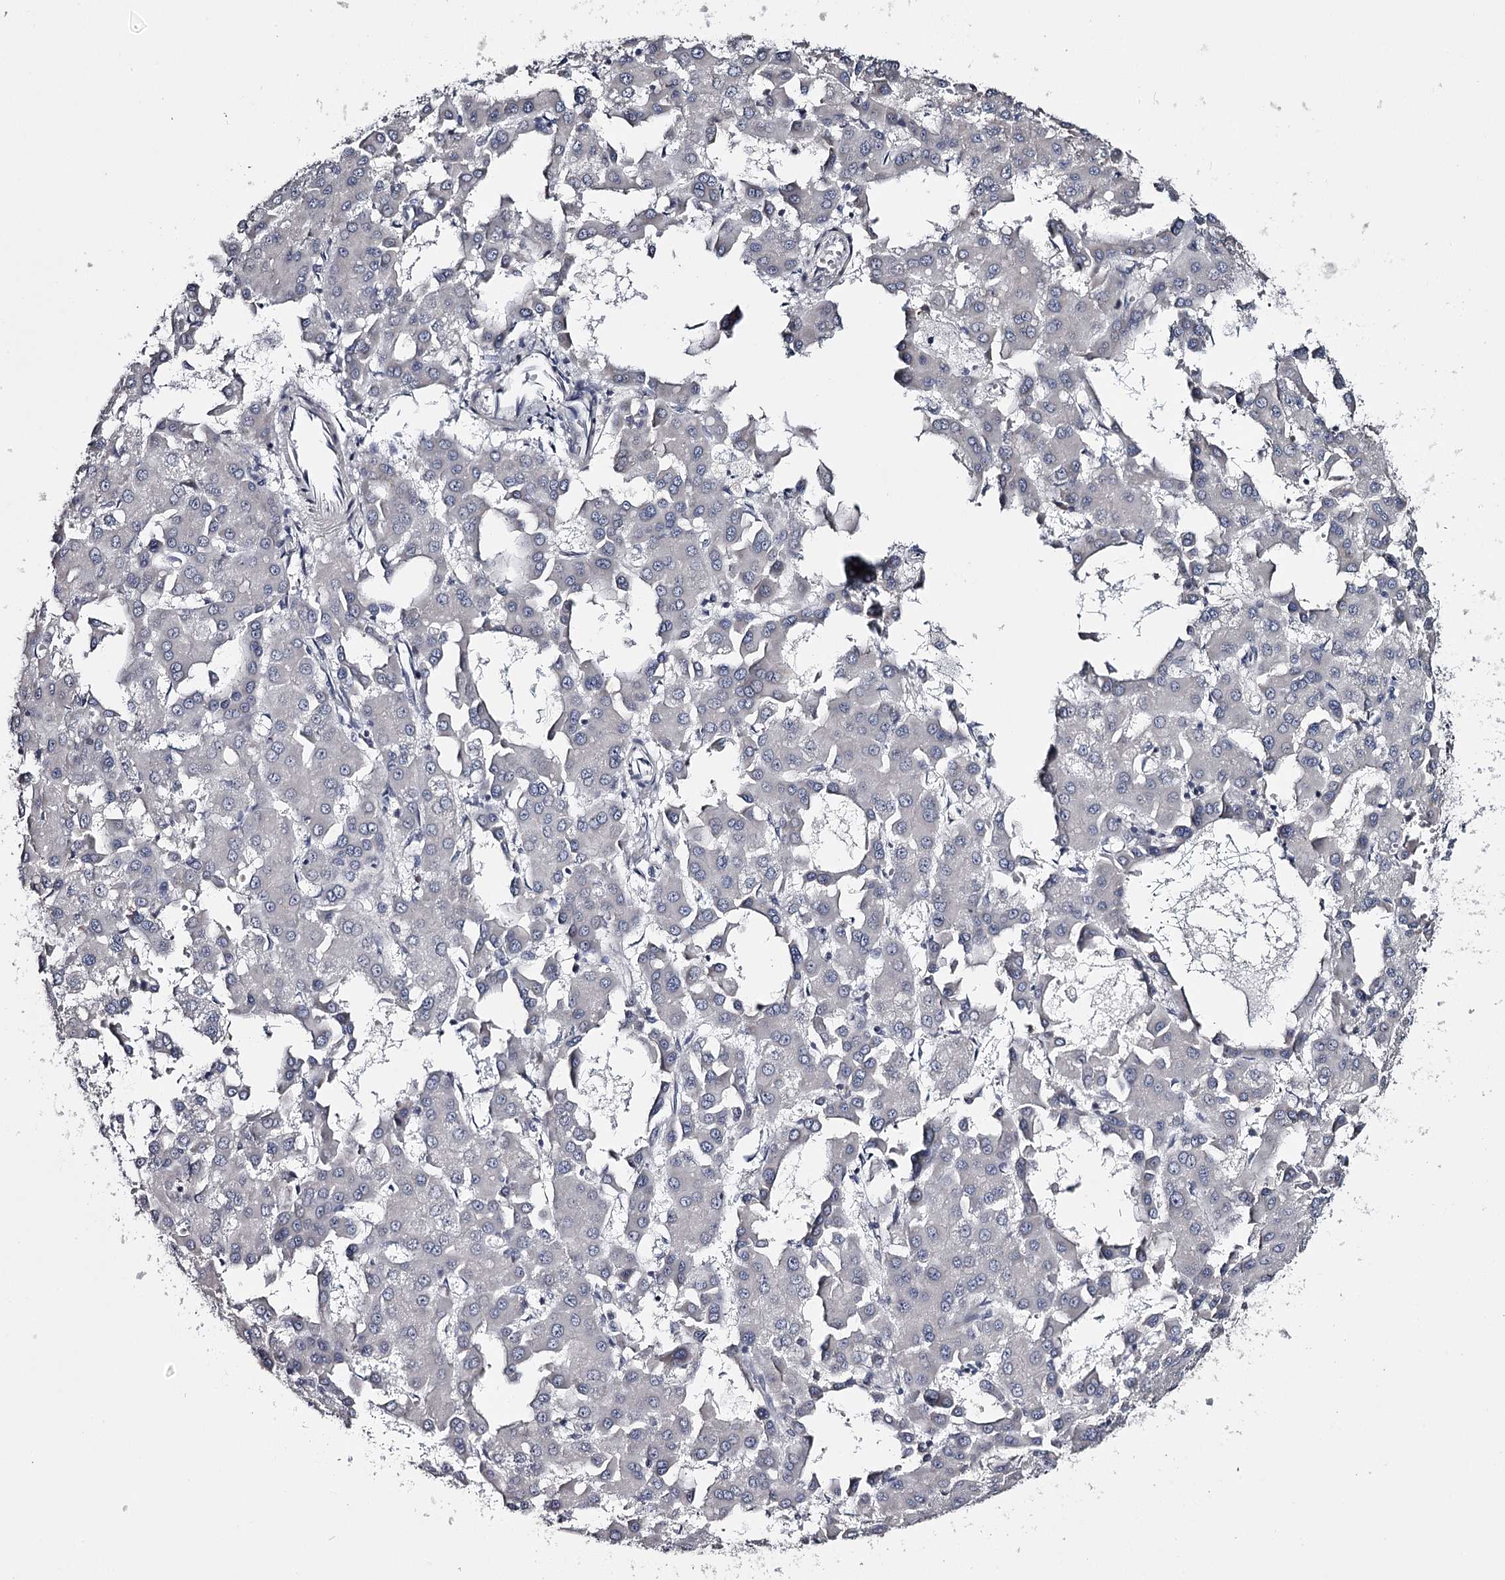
{"staining": {"intensity": "negative", "quantity": "none", "location": "none"}, "tissue": "liver cancer", "cell_type": "Tumor cells", "image_type": "cancer", "snomed": [{"axis": "morphology", "description": "Carcinoma, Hepatocellular, NOS"}, {"axis": "topography", "description": "Liver"}], "caption": "Immunohistochemical staining of human liver hepatocellular carcinoma demonstrates no significant expression in tumor cells.", "gene": "GTSF1", "patient": {"sex": "male", "age": 47}}